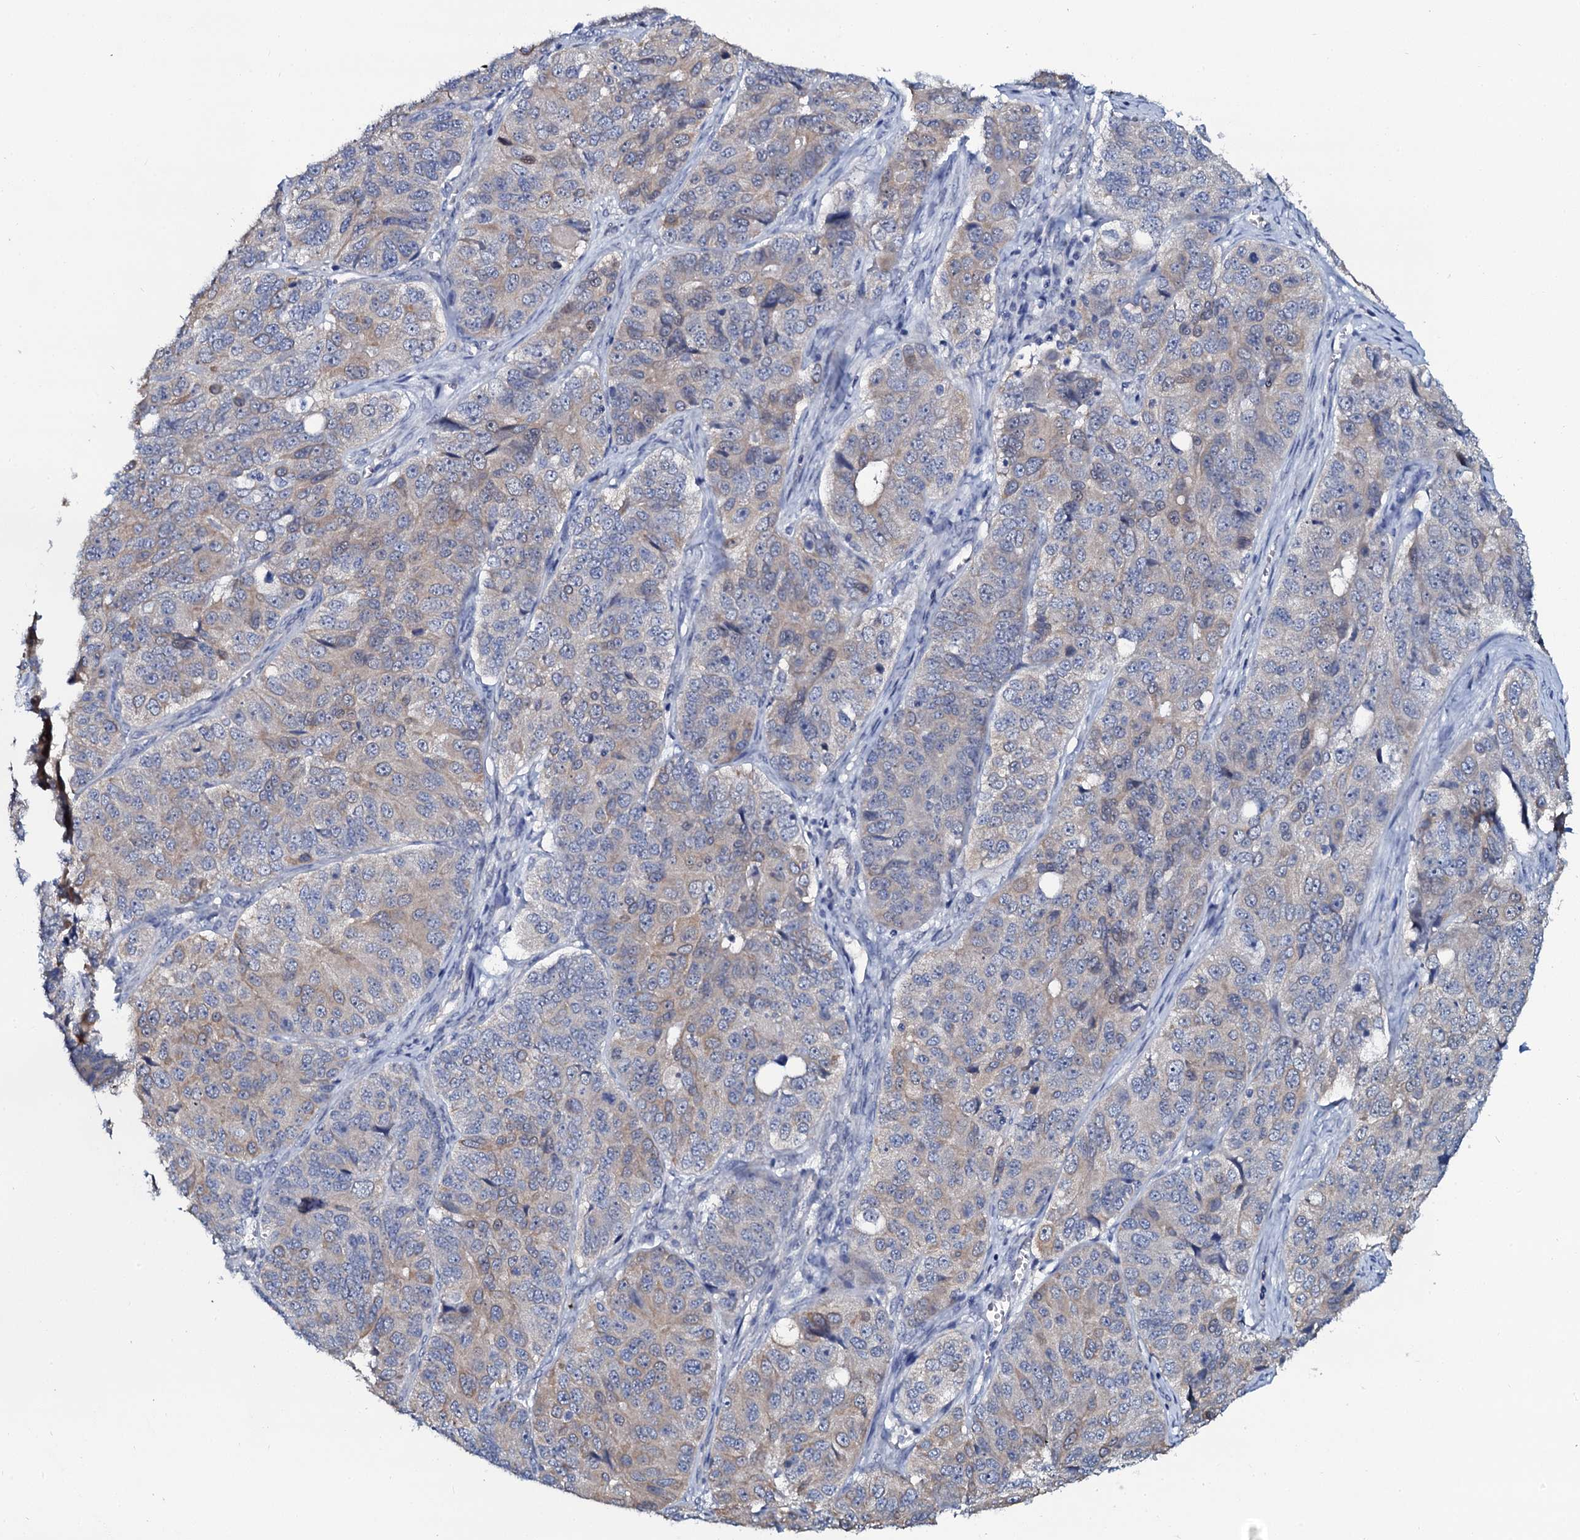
{"staining": {"intensity": "negative", "quantity": "none", "location": "none"}, "tissue": "ovarian cancer", "cell_type": "Tumor cells", "image_type": "cancer", "snomed": [{"axis": "morphology", "description": "Carcinoma, endometroid"}, {"axis": "topography", "description": "Ovary"}], "caption": "This is a photomicrograph of immunohistochemistry staining of endometroid carcinoma (ovarian), which shows no positivity in tumor cells.", "gene": "C10orf88", "patient": {"sex": "female", "age": 51}}